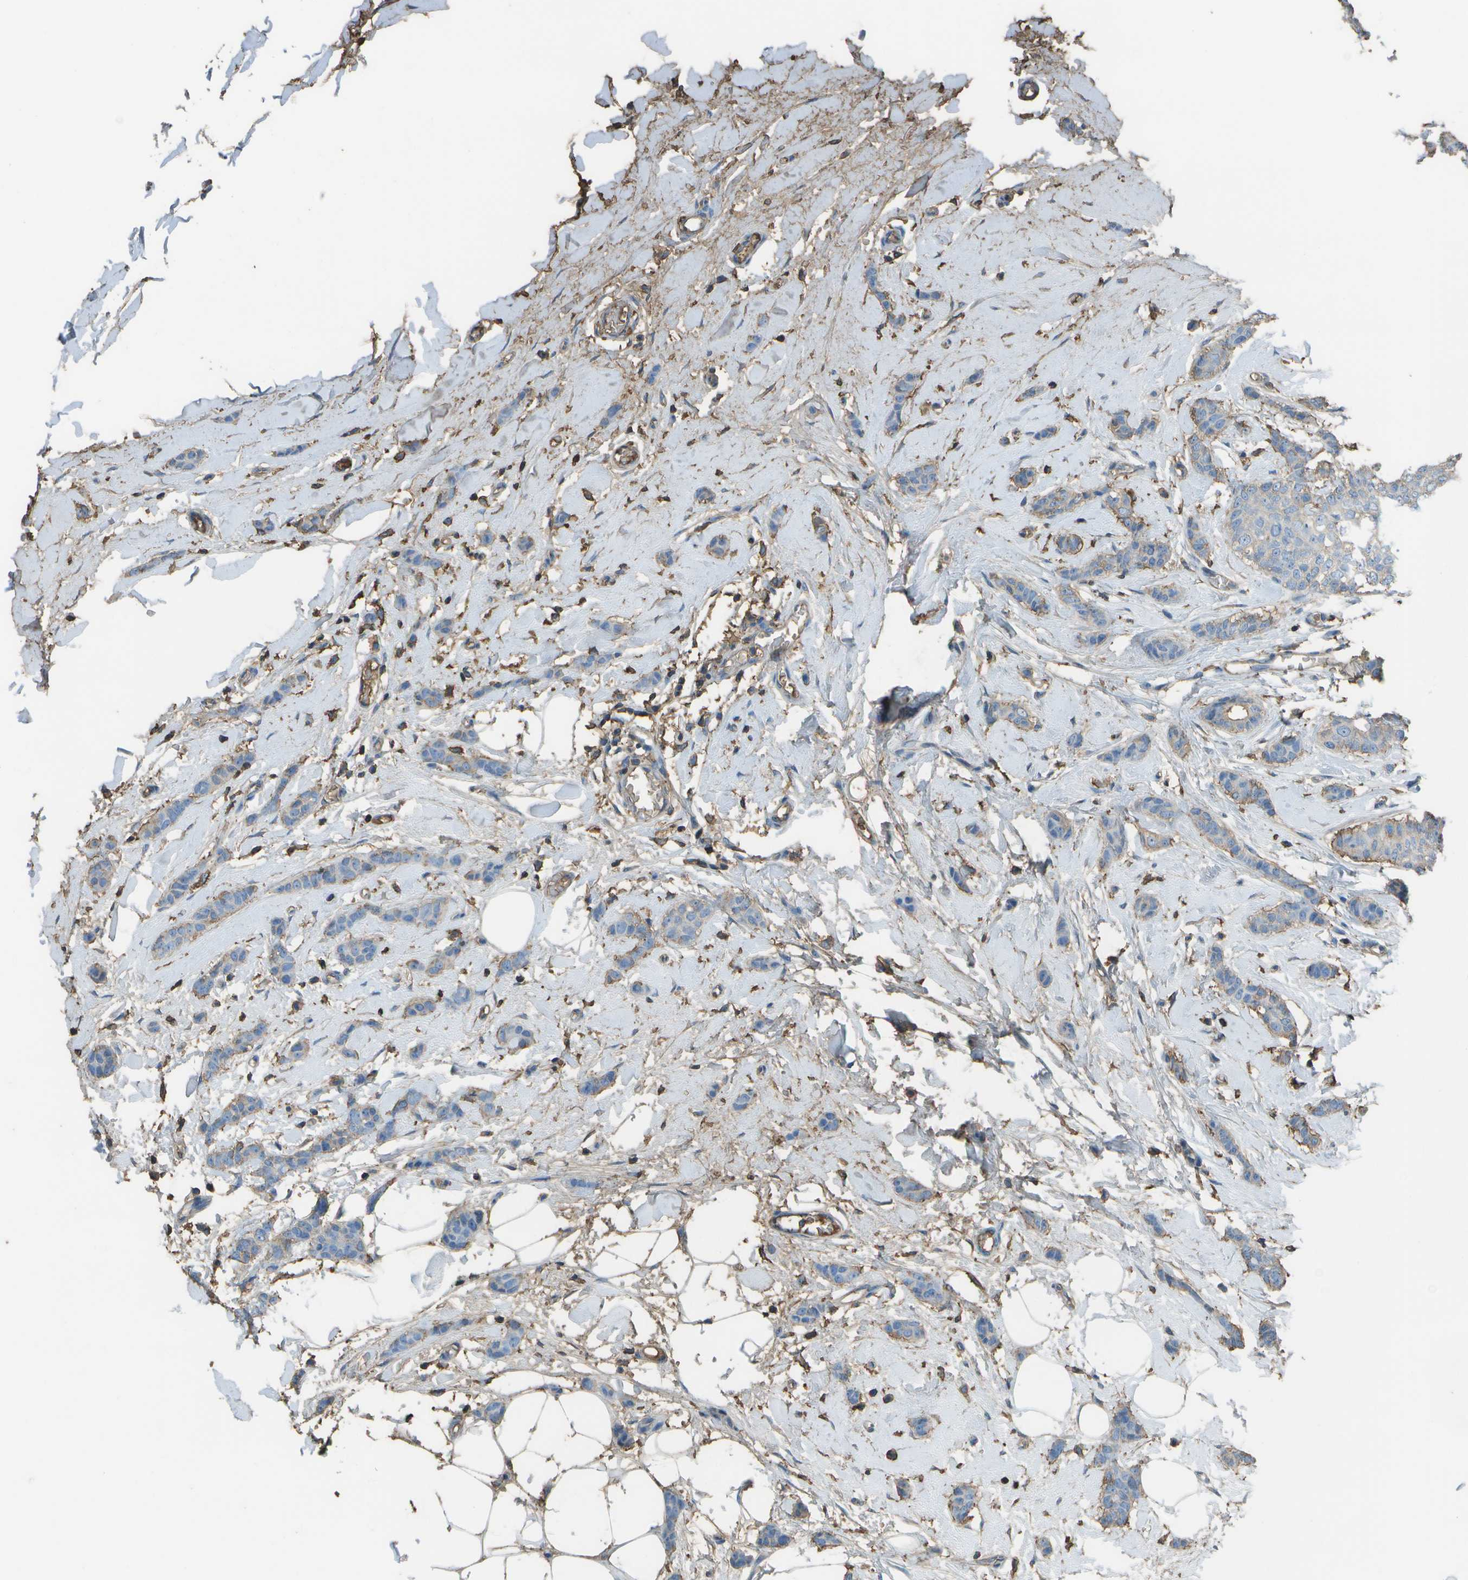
{"staining": {"intensity": "weak", "quantity": "25%-75%", "location": "cytoplasmic/membranous"}, "tissue": "breast cancer", "cell_type": "Tumor cells", "image_type": "cancer", "snomed": [{"axis": "morphology", "description": "Lobular carcinoma"}, {"axis": "topography", "description": "Skin"}, {"axis": "topography", "description": "Breast"}], "caption": "IHC micrograph of neoplastic tissue: breast cancer stained using immunohistochemistry (IHC) shows low levels of weak protein expression localized specifically in the cytoplasmic/membranous of tumor cells, appearing as a cytoplasmic/membranous brown color.", "gene": "CYP4F11", "patient": {"sex": "female", "age": 46}}